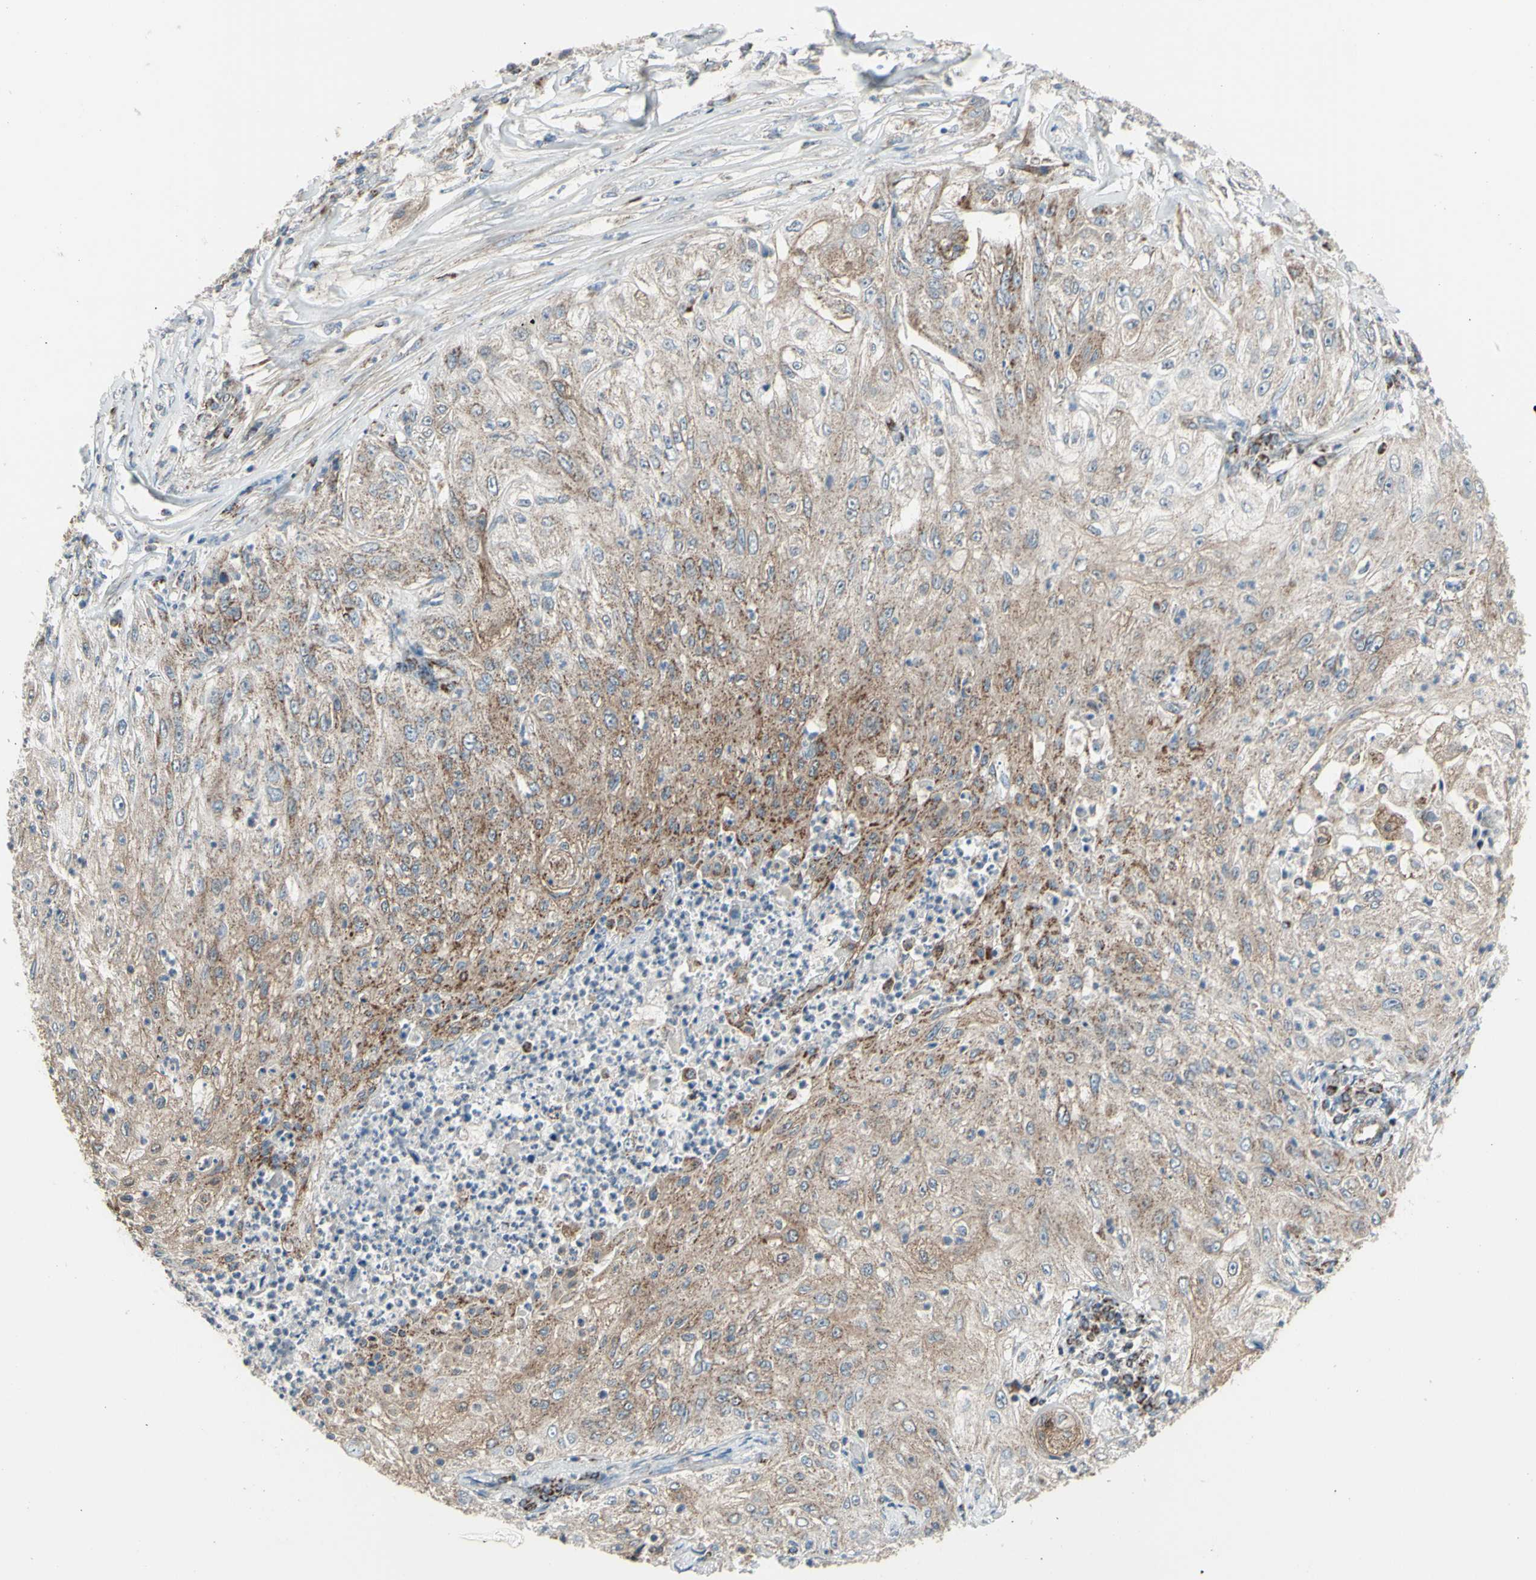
{"staining": {"intensity": "weak", "quantity": "25%-75%", "location": "cytoplasmic/membranous"}, "tissue": "lung cancer", "cell_type": "Tumor cells", "image_type": "cancer", "snomed": [{"axis": "morphology", "description": "Inflammation, NOS"}, {"axis": "morphology", "description": "Squamous cell carcinoma, NOS"}, {"axis": "topography", "description": "Lymph node"}, {"axis": "topography", "description": "Soft tissue"}, {"axis": "topography", "description": "Lung"}], "caption": "Human lung cancer (squamous cell carcinoma) stained with a brown dye displays weak cytoplasmic/membranous positive expression in approximately 25%-75% of tumor cells.", "gene": "FAM171B", "patient": {"sex": "male", "age": 66}}